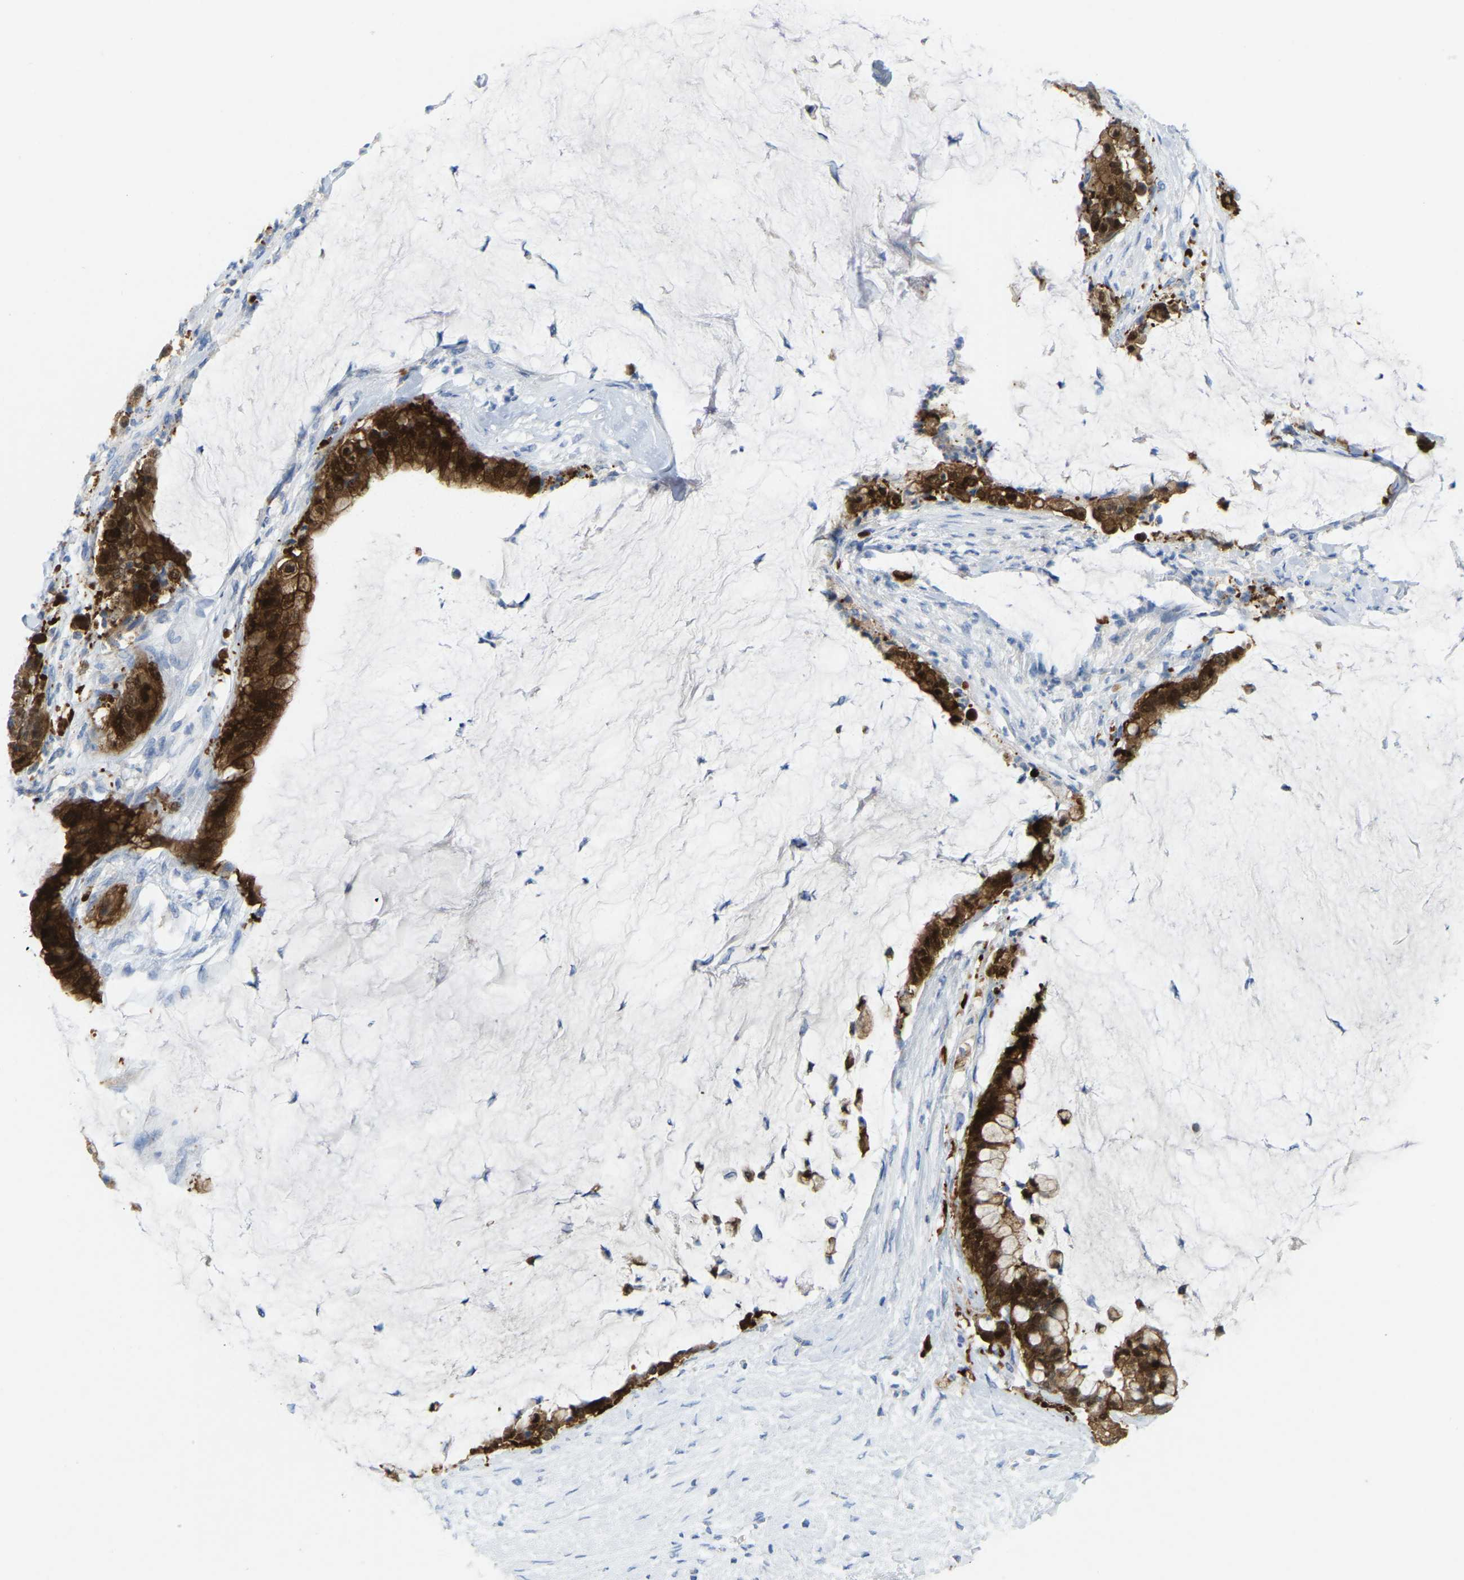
{"staining": {"intensity": "strong", "quantity": ">75%", "location": "cytoplasmic/membranous"}, "tissue": "pancreatic cancer", "cell_type": "Tumor cells", "image_type": "cancer", "snomed": [{"axis": "morphology", "description": "Adenocarcinoma, NOS"}, {"axis": "topography", "description": "Pancreas"}], "caption": "Pancreatic adenocarcinoma stained for a protein (brown) exhibits strong cytoplasmic/membranous positive expression in approximately >75% of tumor cells.", "gene": "SERPINB5", "patient": {"sex": "male", "age": 41}}